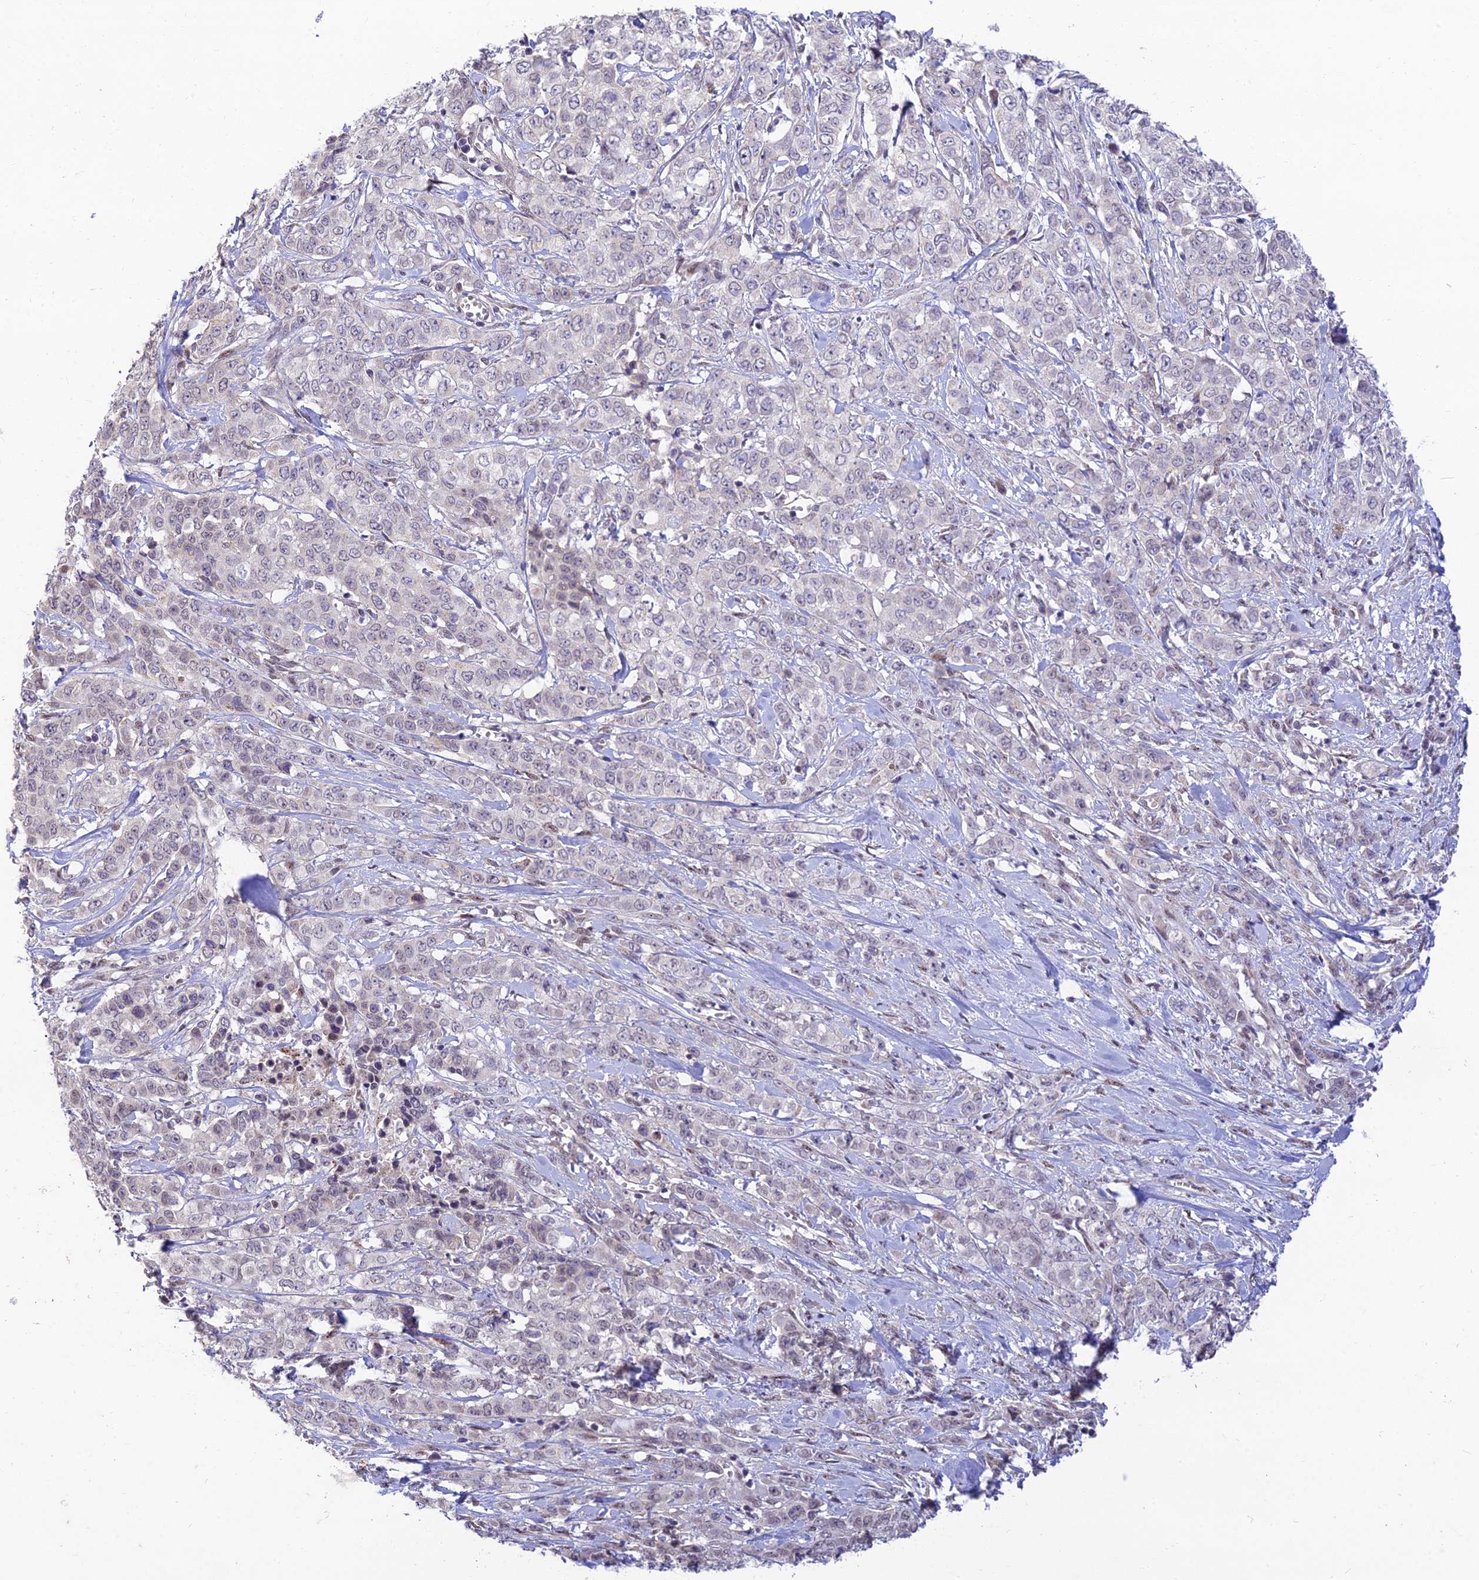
{"staining": {"intensity": "negative", "quantity": "none", "location": "none"}, "tissue": "stomach cancer", "cell_type": "Tumor cells", "image_type": "cancer", "snomed": [{"axis": "morphology", "description": "Adenocarcinoma, NOS"}, {"axis": "topography", "description": "Stomach, upper"}], "caption": "There is no significant positivity in tumor cells of stomach cancer.", "gene": "MICOS13", "patient": {"sex": "male", "age": 62}}